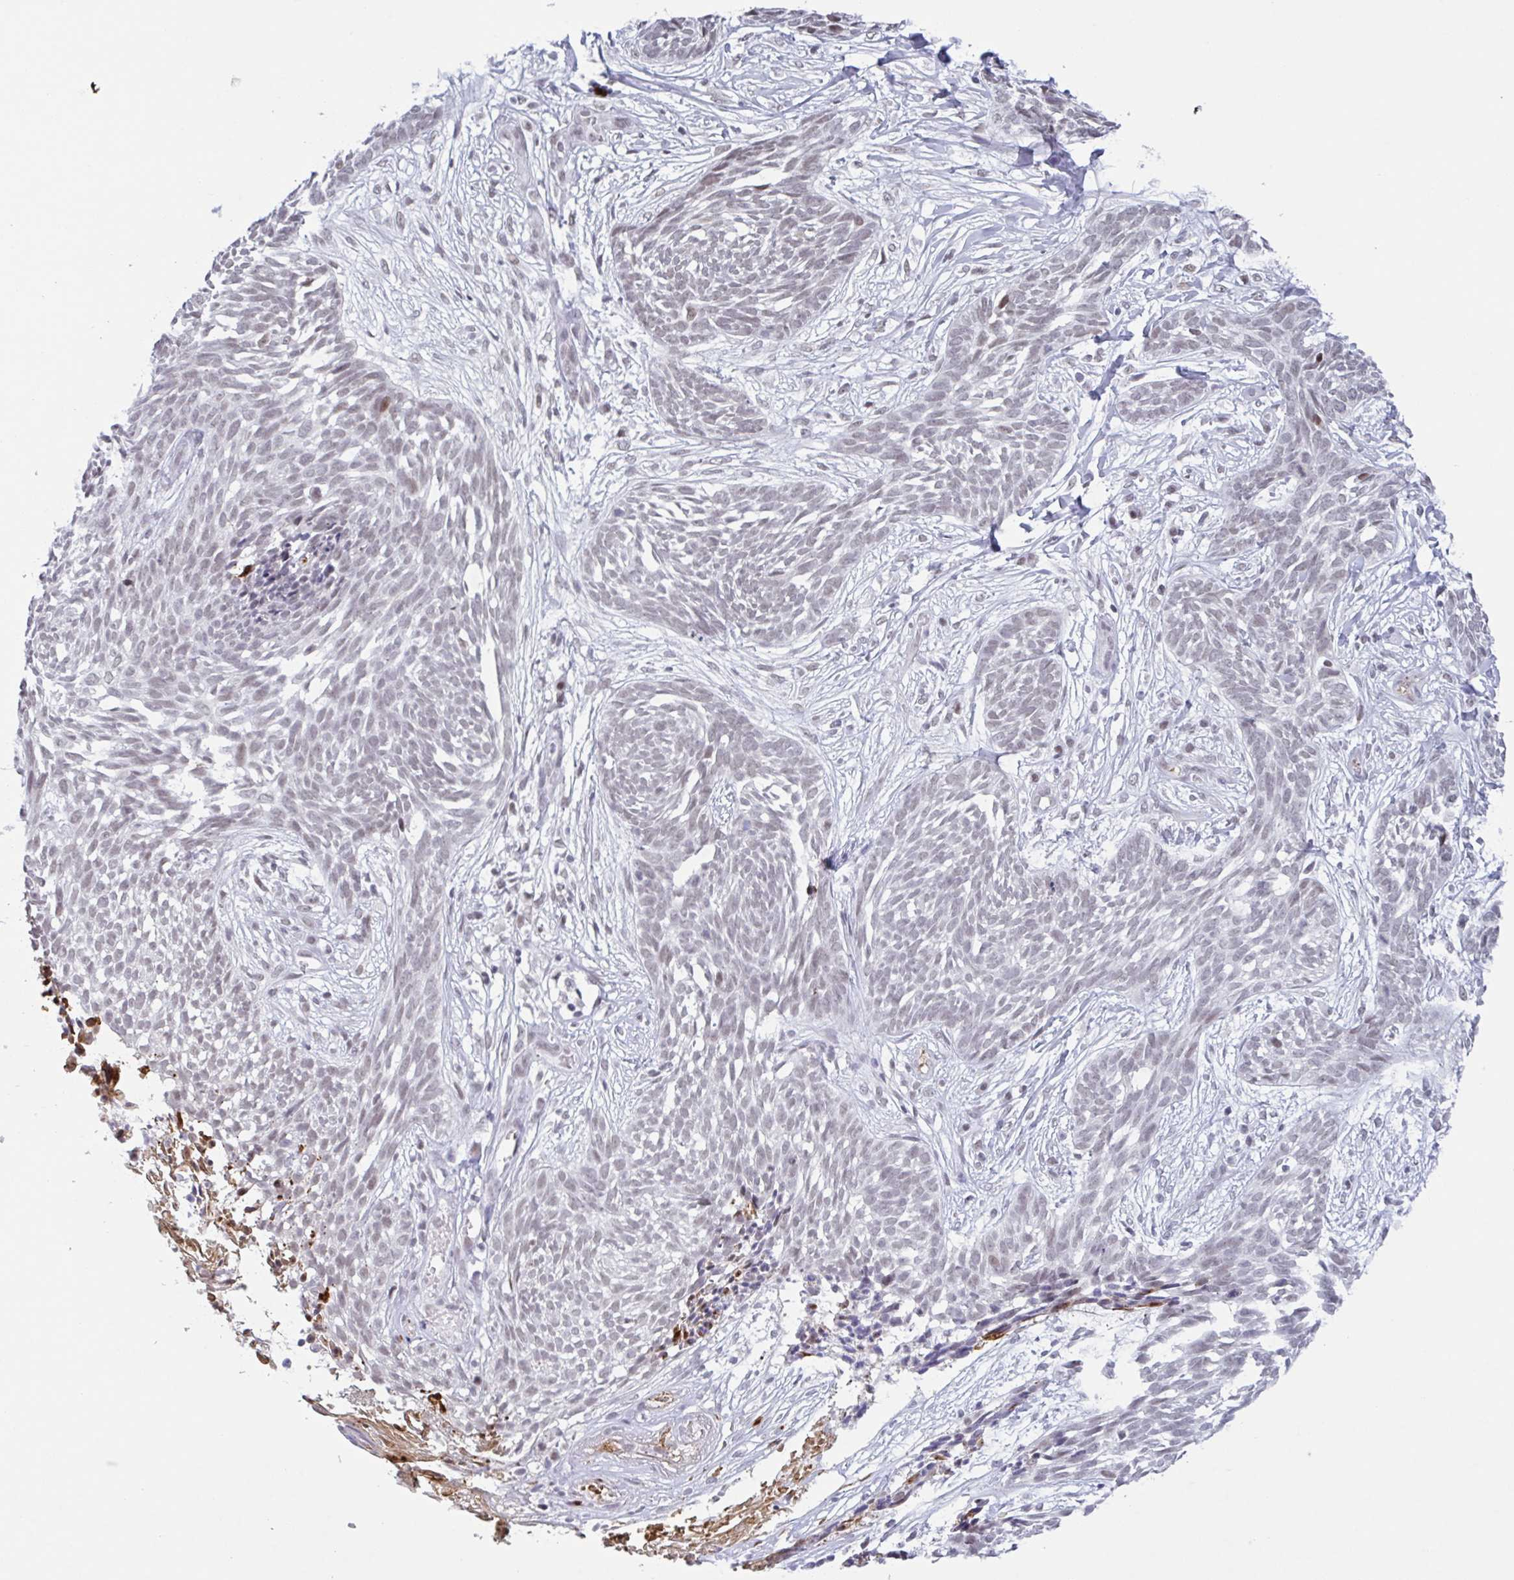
{"staining": {"intensity": "weak", "quantity": "25%-75%", "location": "nuclear"}, "tissue": "skin cancer", "cell_type": "Tumor cells", "image_type": "cancer", "snomed": [{"axis": "morphology", "description": "Basal cell carcinoma"}, {"axis": "topography", "description": "Skin"}, {"axis": "topography", "description": "Skin, foot"}], "caption": "Protein staining reveals weak nuclear expression in approximately 25%-75% of tumor cells in skin basal cell carcinoma.", "gene": "PLG", "patient": {"sex": "female", "age": 86}}